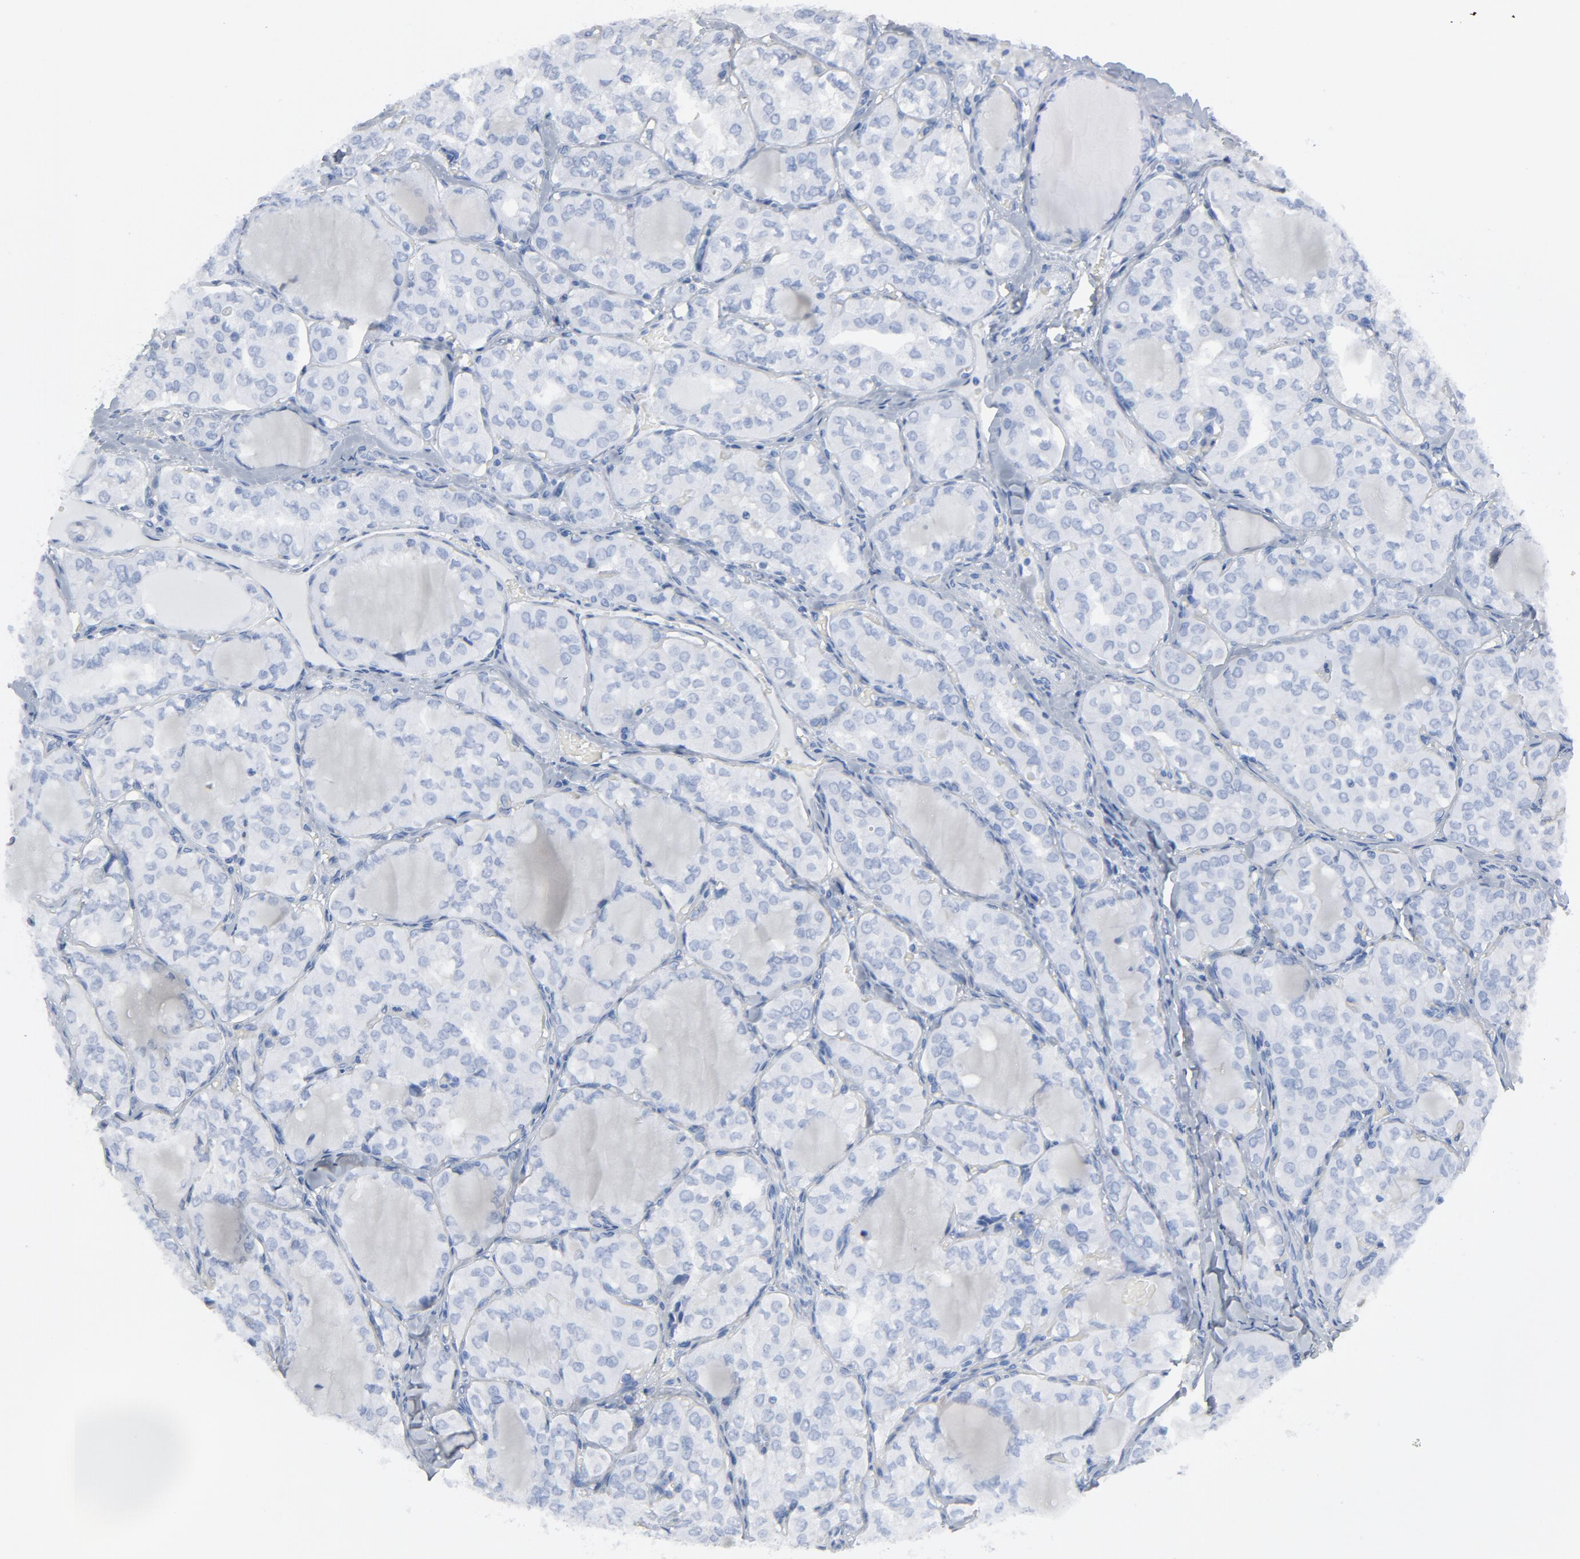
{"staining": {"intensity": "negative", "quantity": "none", "location": "none"}, "tissue": "thyroid cancer", "cell_type": "Tumor cells", "image_type": "cancer", "snomed": [{"axis": "morphology", "description": "Papillary adenocarcinoma, NOS"}, {"axis": "topography", "description": "Thyroid gland"}], "caption": "High power microscopy image of an immunohistochemistry (IHC) photomicrograph of thyroid cancer (papillary adenocarcinoma), revealing no significant positivity in tumor cells.", "gene": "C14orf119", "patient": {"sex": "male", "age": 20}}